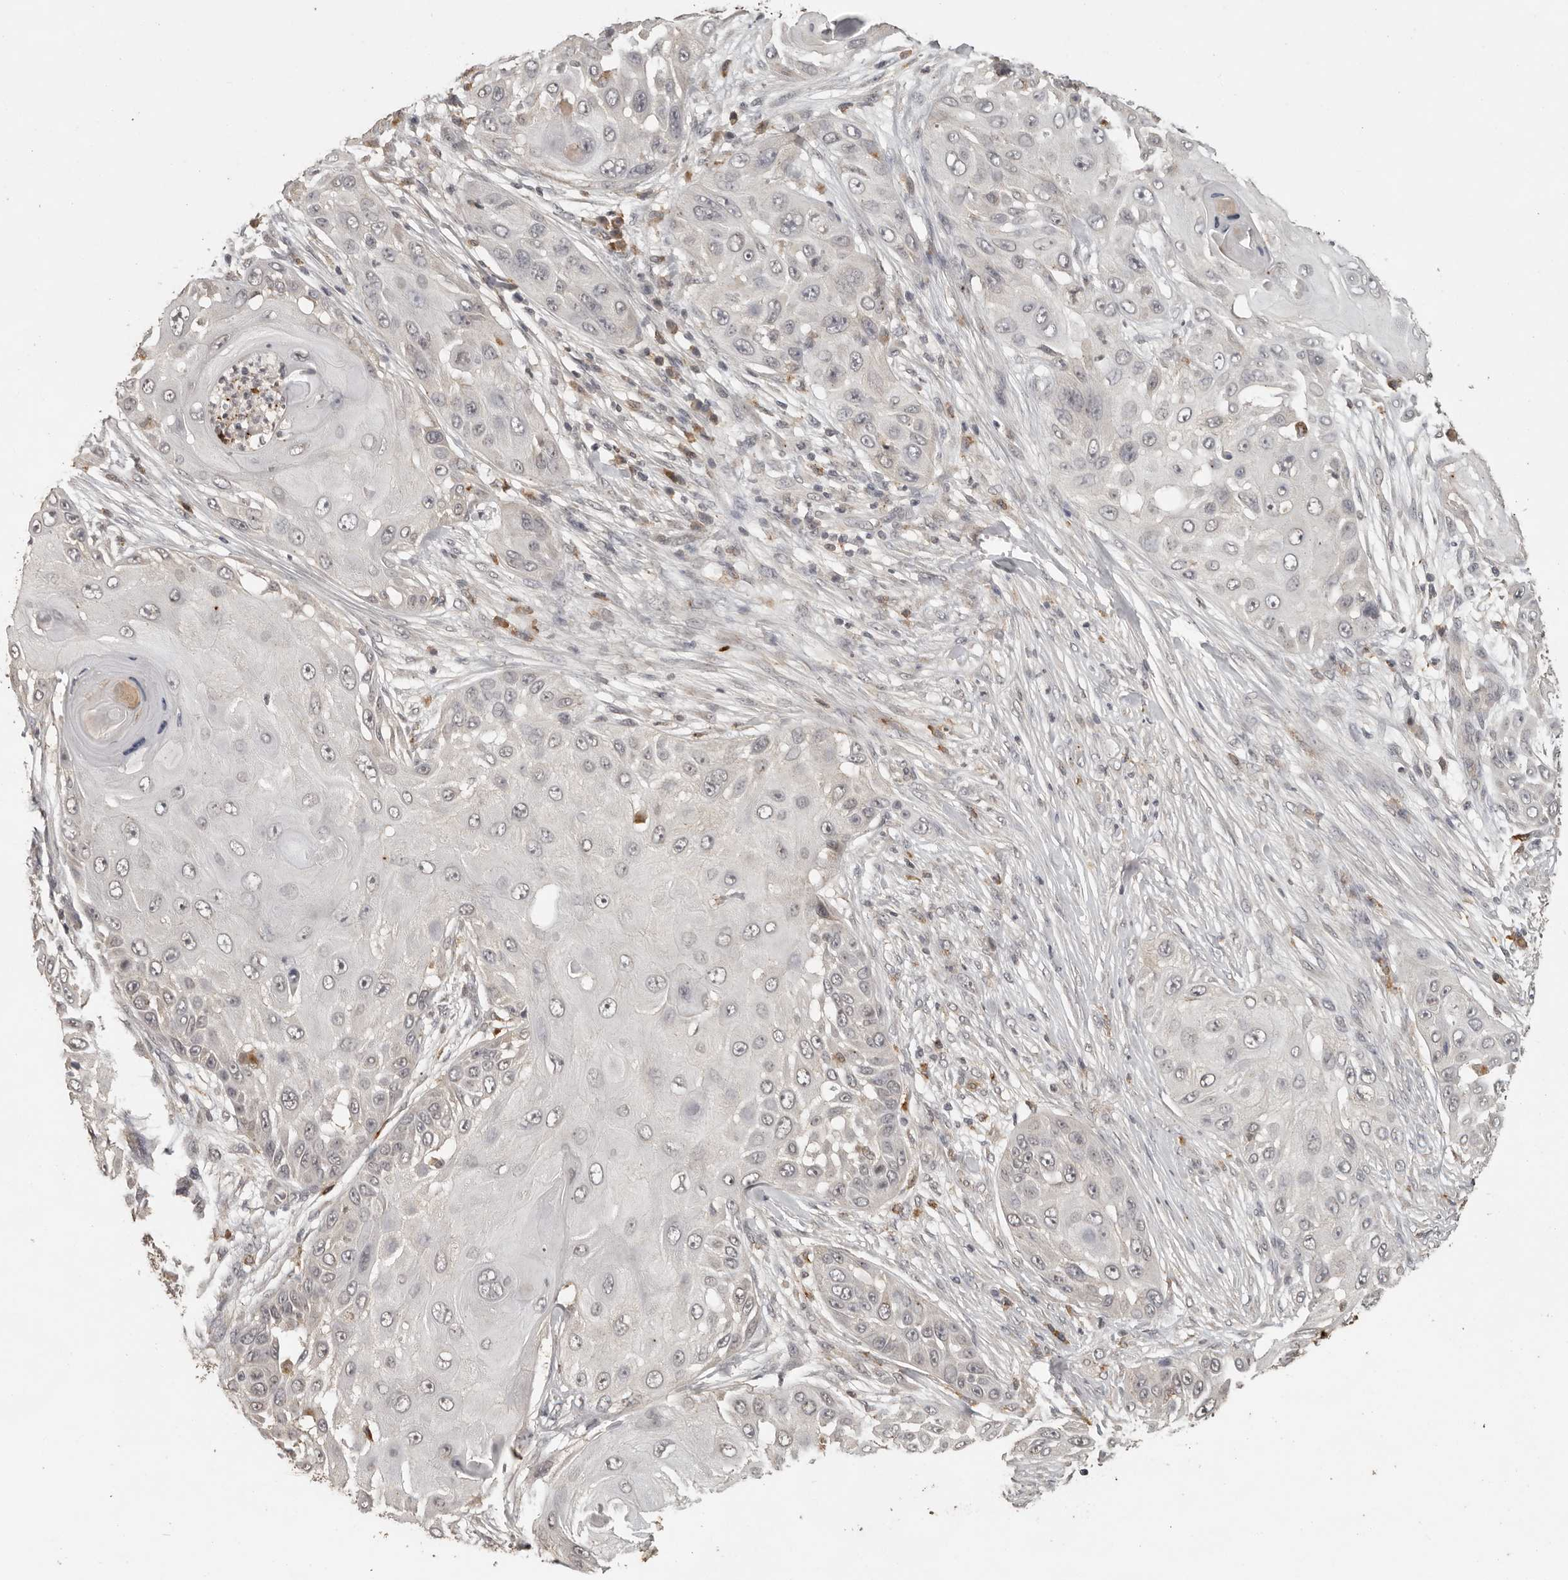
{"staining": {"intensity": "negative", "quantity": "none", "location": "none"}, "tissue": "skin cancer", "cell_type": "Tumor cells", "image_type": "cancer", "snomed": [{"axis": "morphology", "description": "Squamous cell carcinoma, NOS"}, {"axis": "topography", "description": "Skin"}], "caption": "The micrograph displays no staining of tumor cells in skin squamous cell carcinoma.", "gene": "CTF1", "patient": {"sex": "female", "age": 44}}